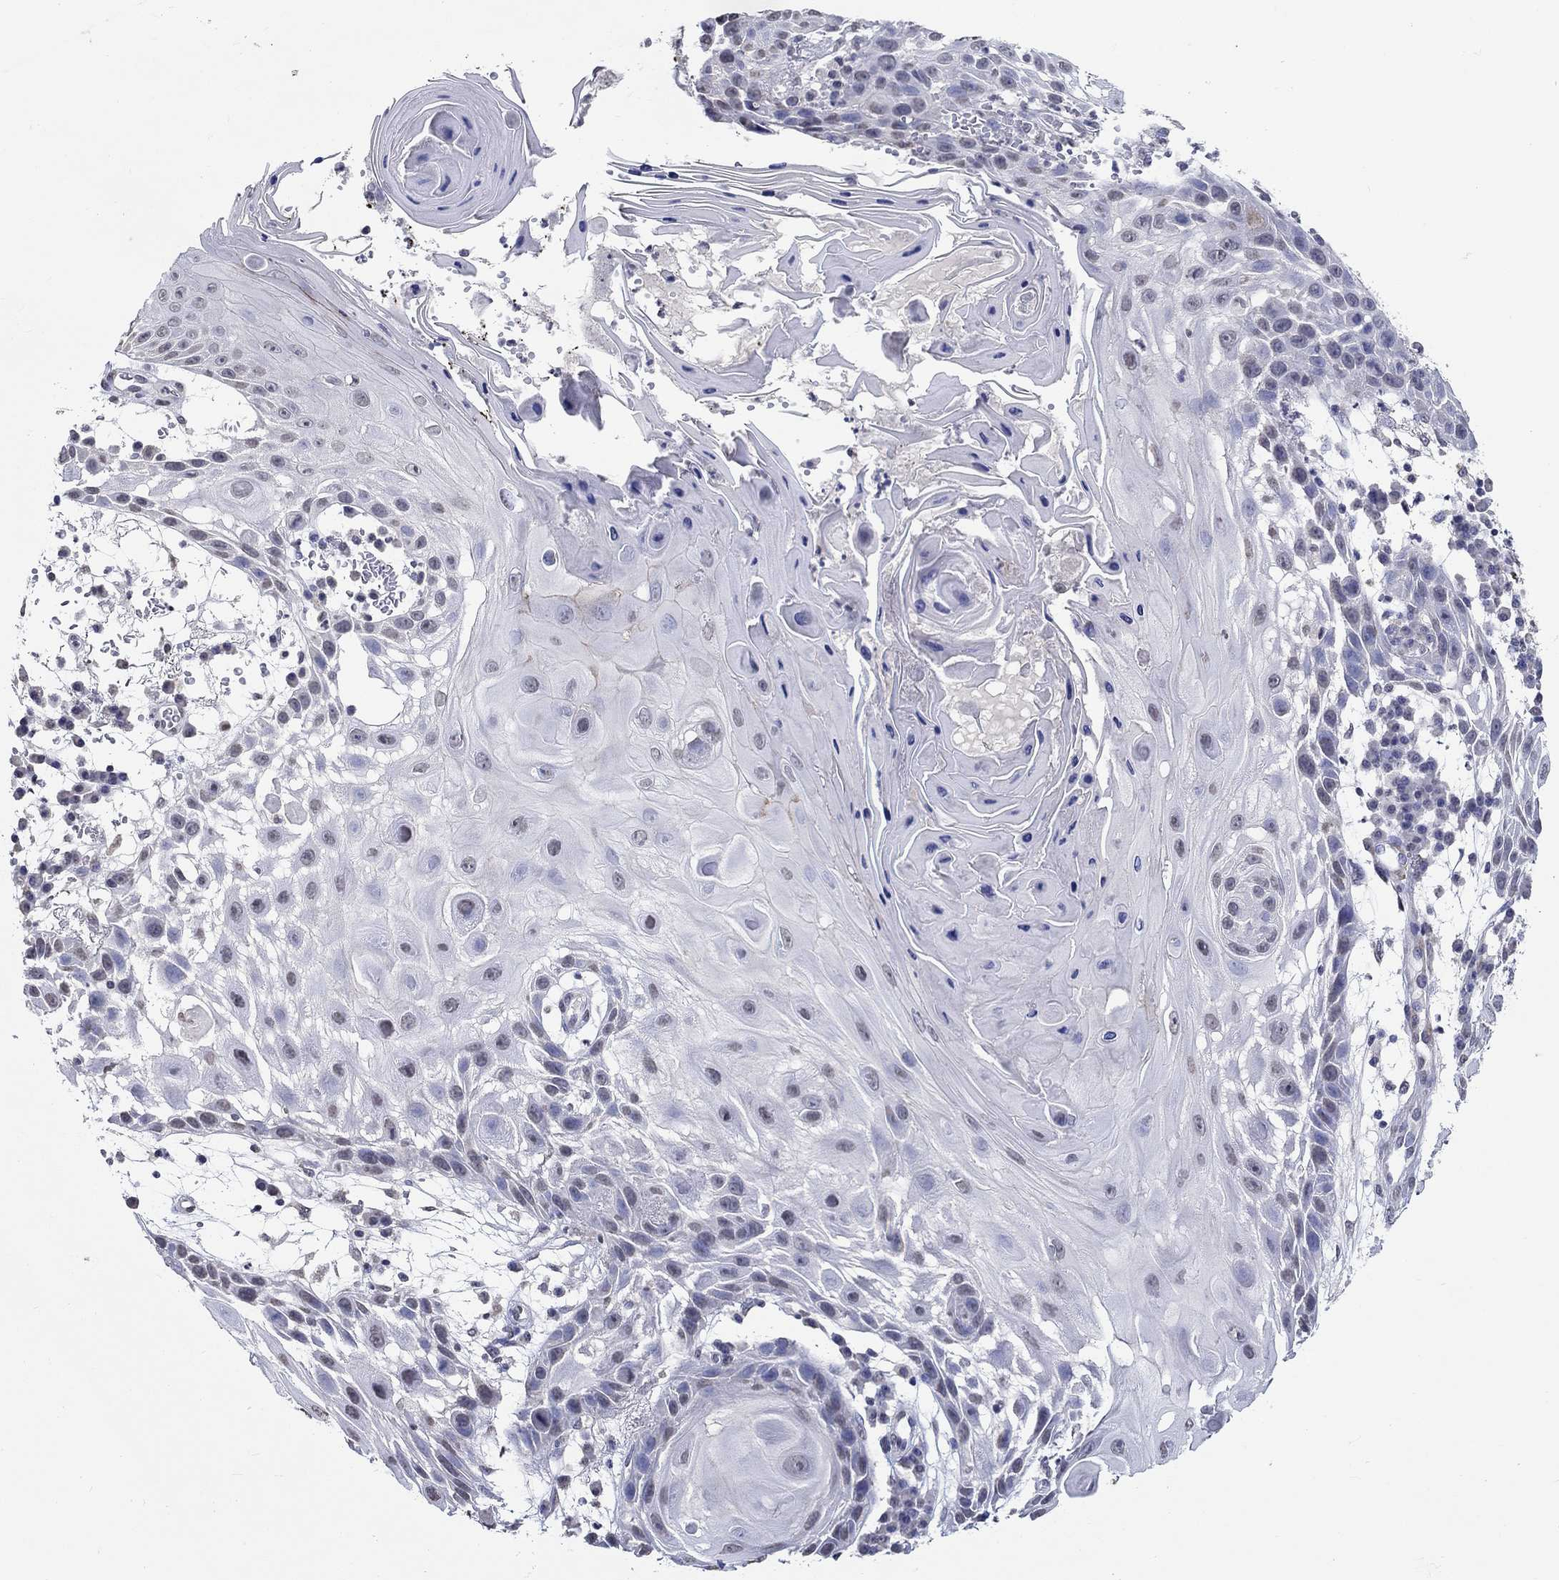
{"staining": {"intensity": "negative", "quantity": "none", "location": "none"}, "tissue": "skin cancer", "cell_type": "Tumor cells", "image_type": "cancer", "snomed": [{"axis": "morphology", "description": "Normal tissue, NOS"}, {"axis": "morphology", "description": "Squamous cell carcinoma, NOS"}, {"axis": "topography", "description": "Skin"}], "caption": "The histopathology image demonstrates no significant expression in tumor cells of skin squamous cell carcinoma.", "gene": "PDE1B", "patient": {"sex": "male", "age": 79}}